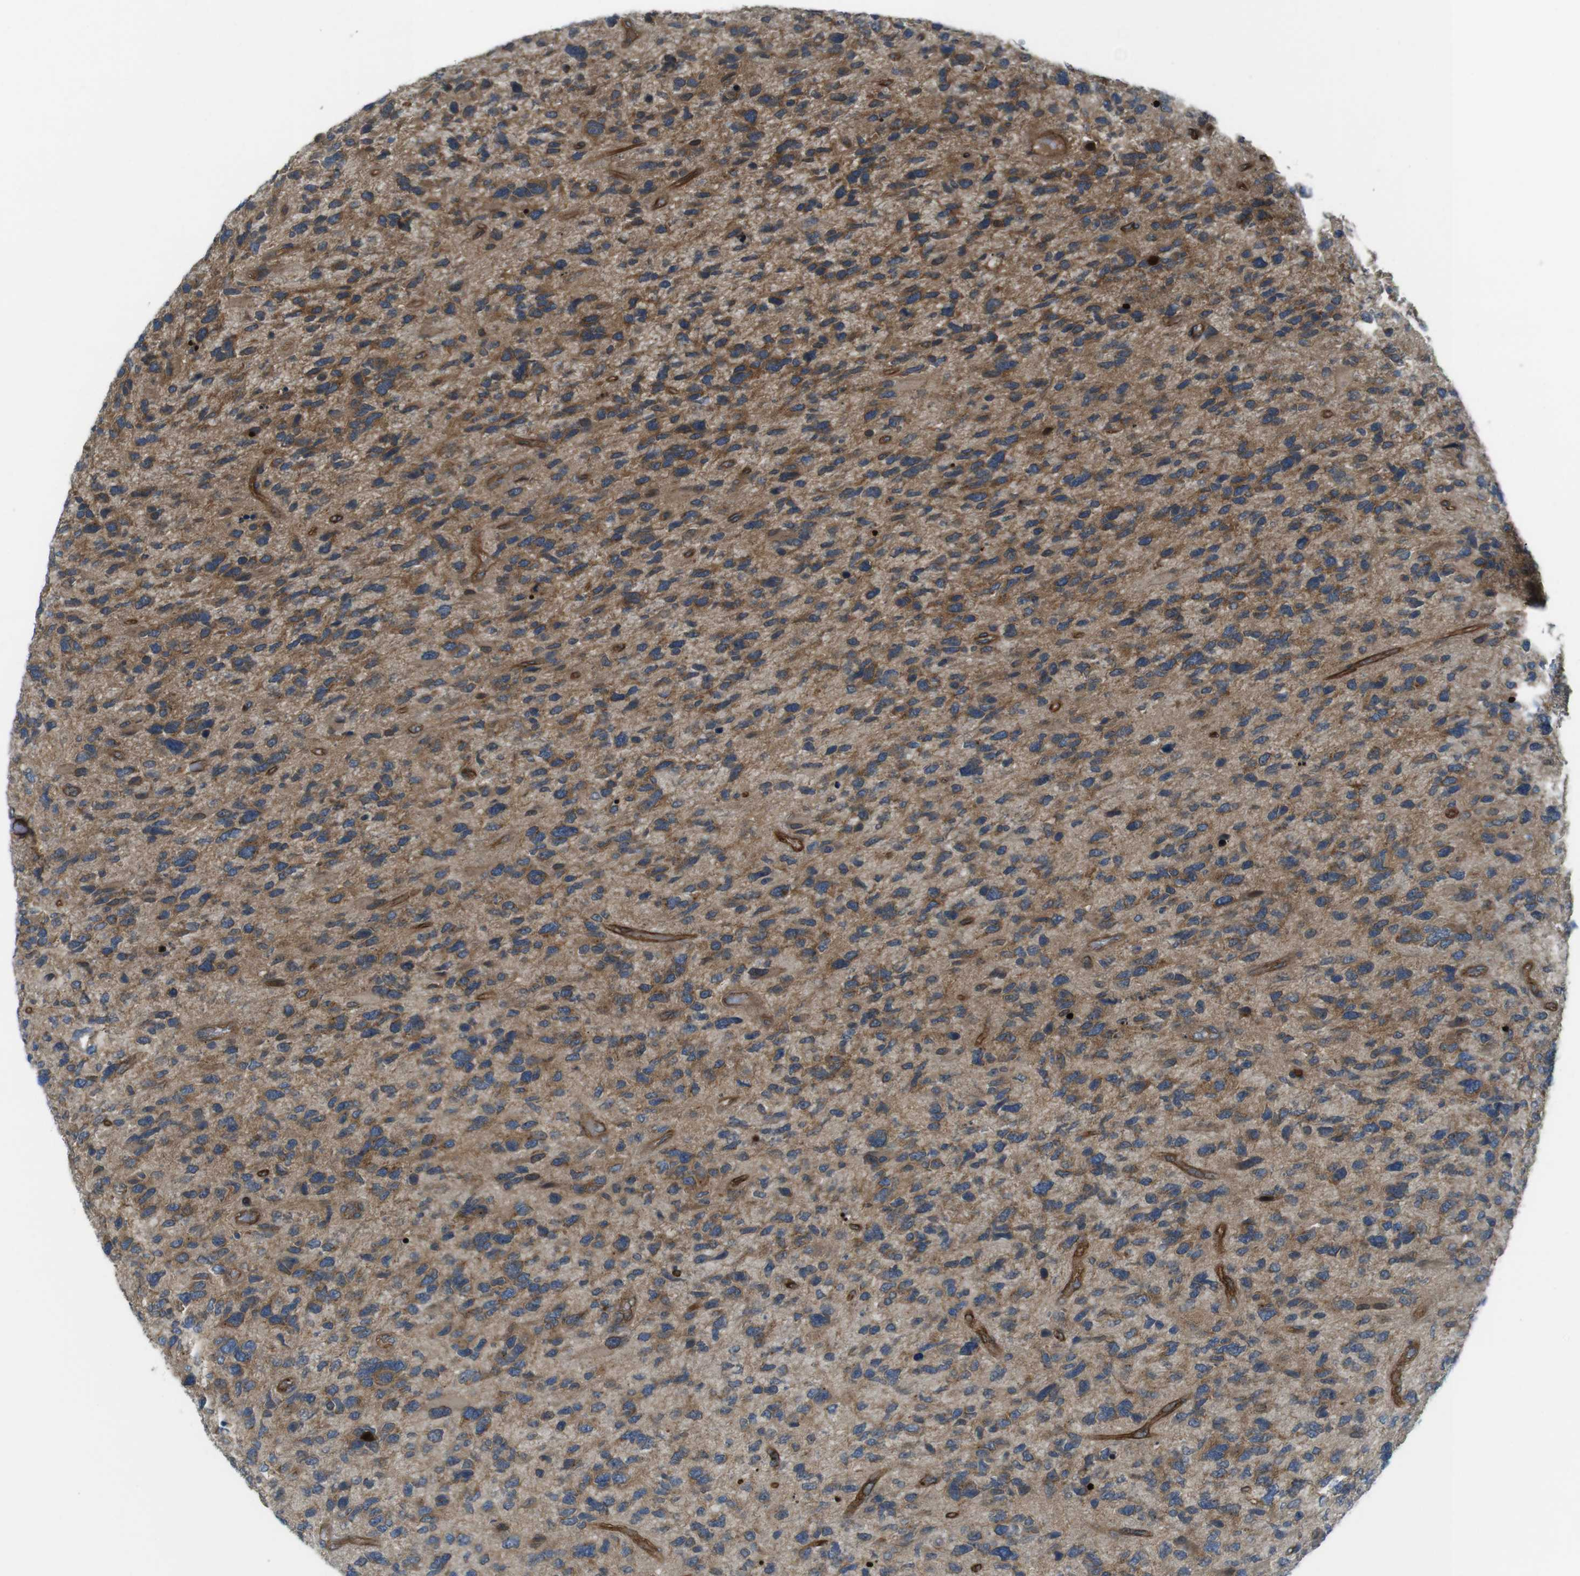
{"staining": {"intensity": "moderate", "quantity": ">75%", "location": "cytoplasmic/membranous,nuclear"}, "tissue": "glioma", "cell_type": "Tumor cells", "image_type": "cancer", "snomed": [{"axis": "morphology", "description": "Glioma, malignant, High grade"}, {"axis": "topography", "description": "Brain"}], "caption": "Protein staining of glioma tissue reveals moderate cytoplasmic/membranous and nuclear staining in approximately >75% of tumor cells.", "gene": "TSC1", "patient": {"sex": "female", "age": 58}}